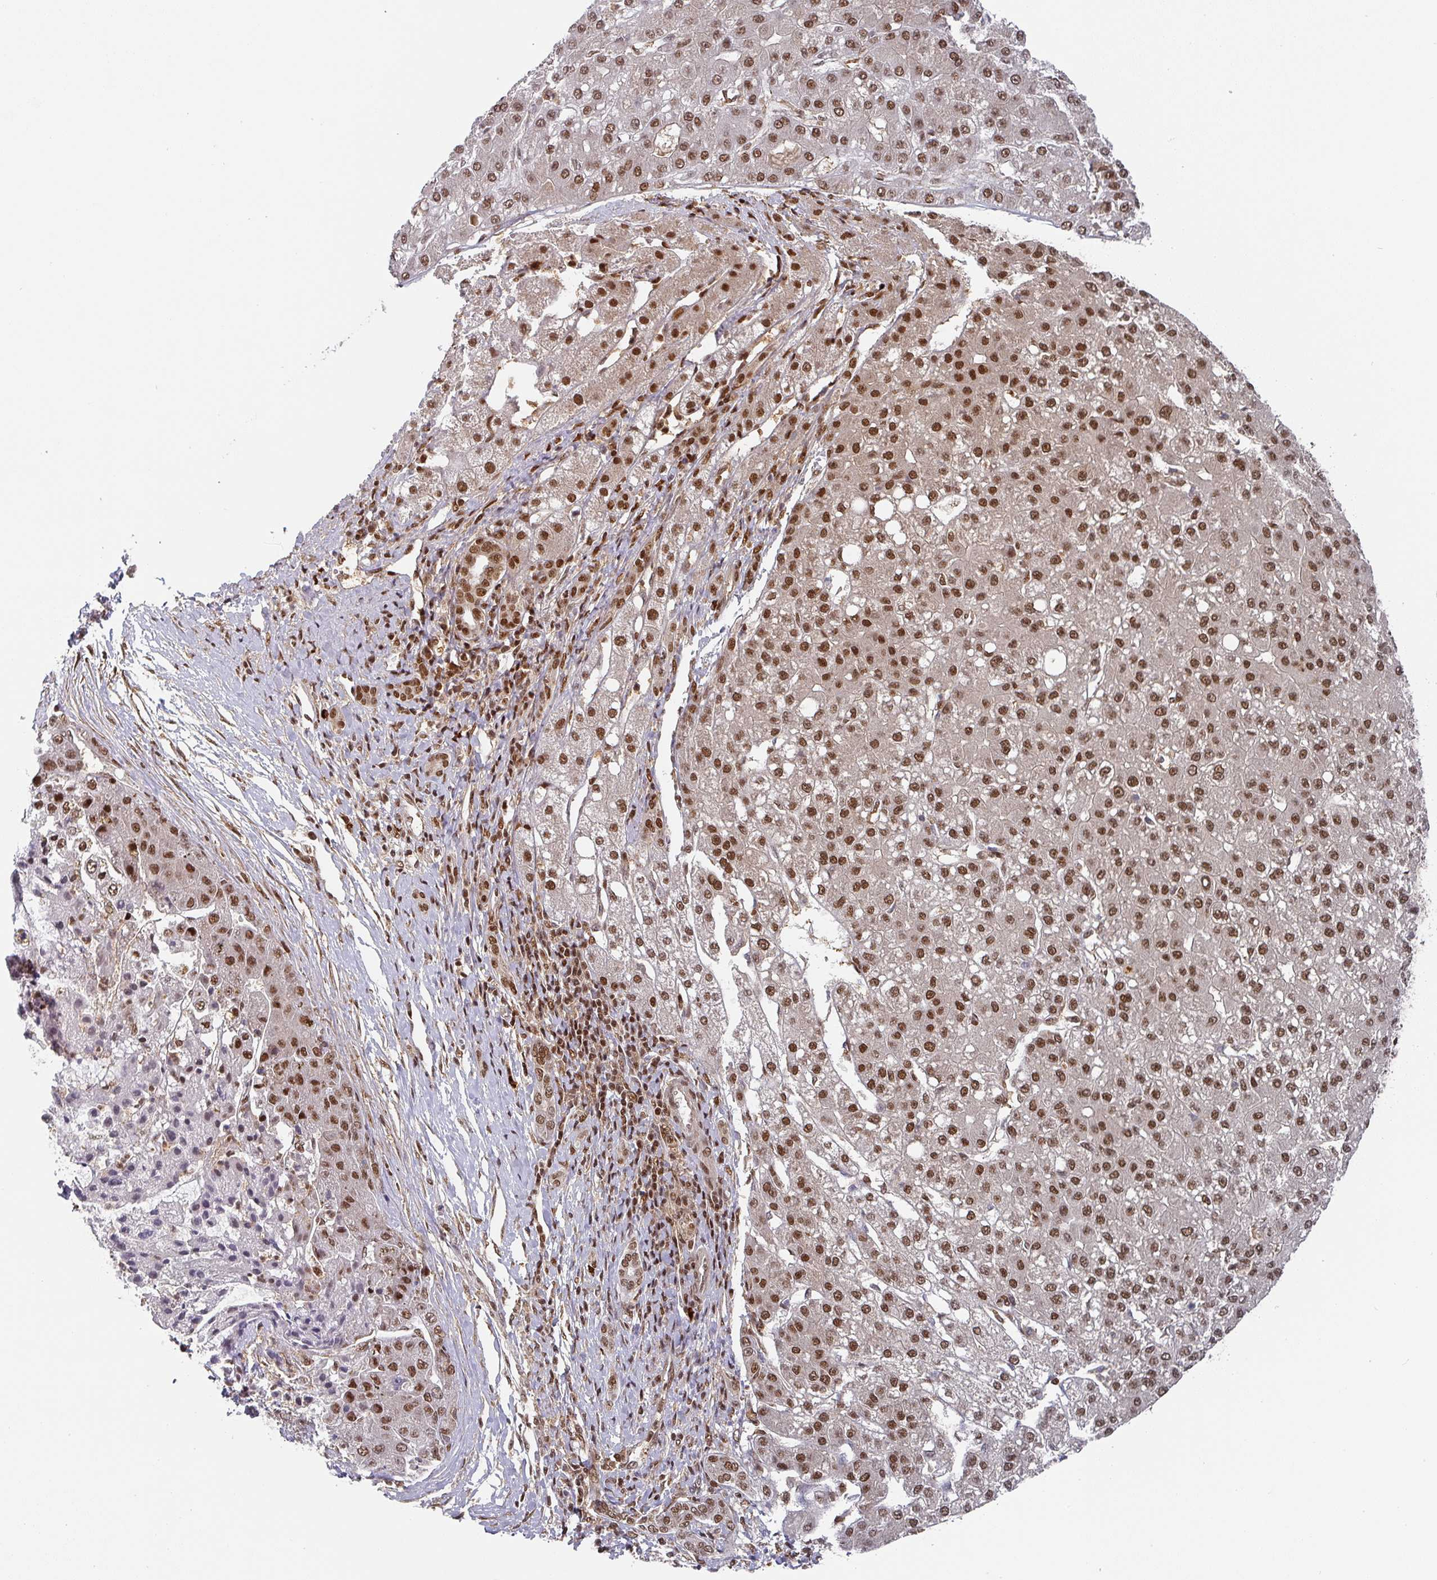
{"staining": {"intensity": "moderate", "quantity": ">75%", "location": "nuclear"}, "tissue": "liver cancer", "cell_type": "Tumor cells", "image_type": "cancer", "snomed": [{"axis": "morphology", "description": "Carcinoma, Hepatocellular, NOS"}, {"axis": "topography", "description": "Liver"}], "caption": "A brown stain labels moderate nuclear positivity of a protein in liver hepatocellular carcinoma tumor cells.", "gene": "DIDO1", "patient": {"sex": "male", "age": 67}}